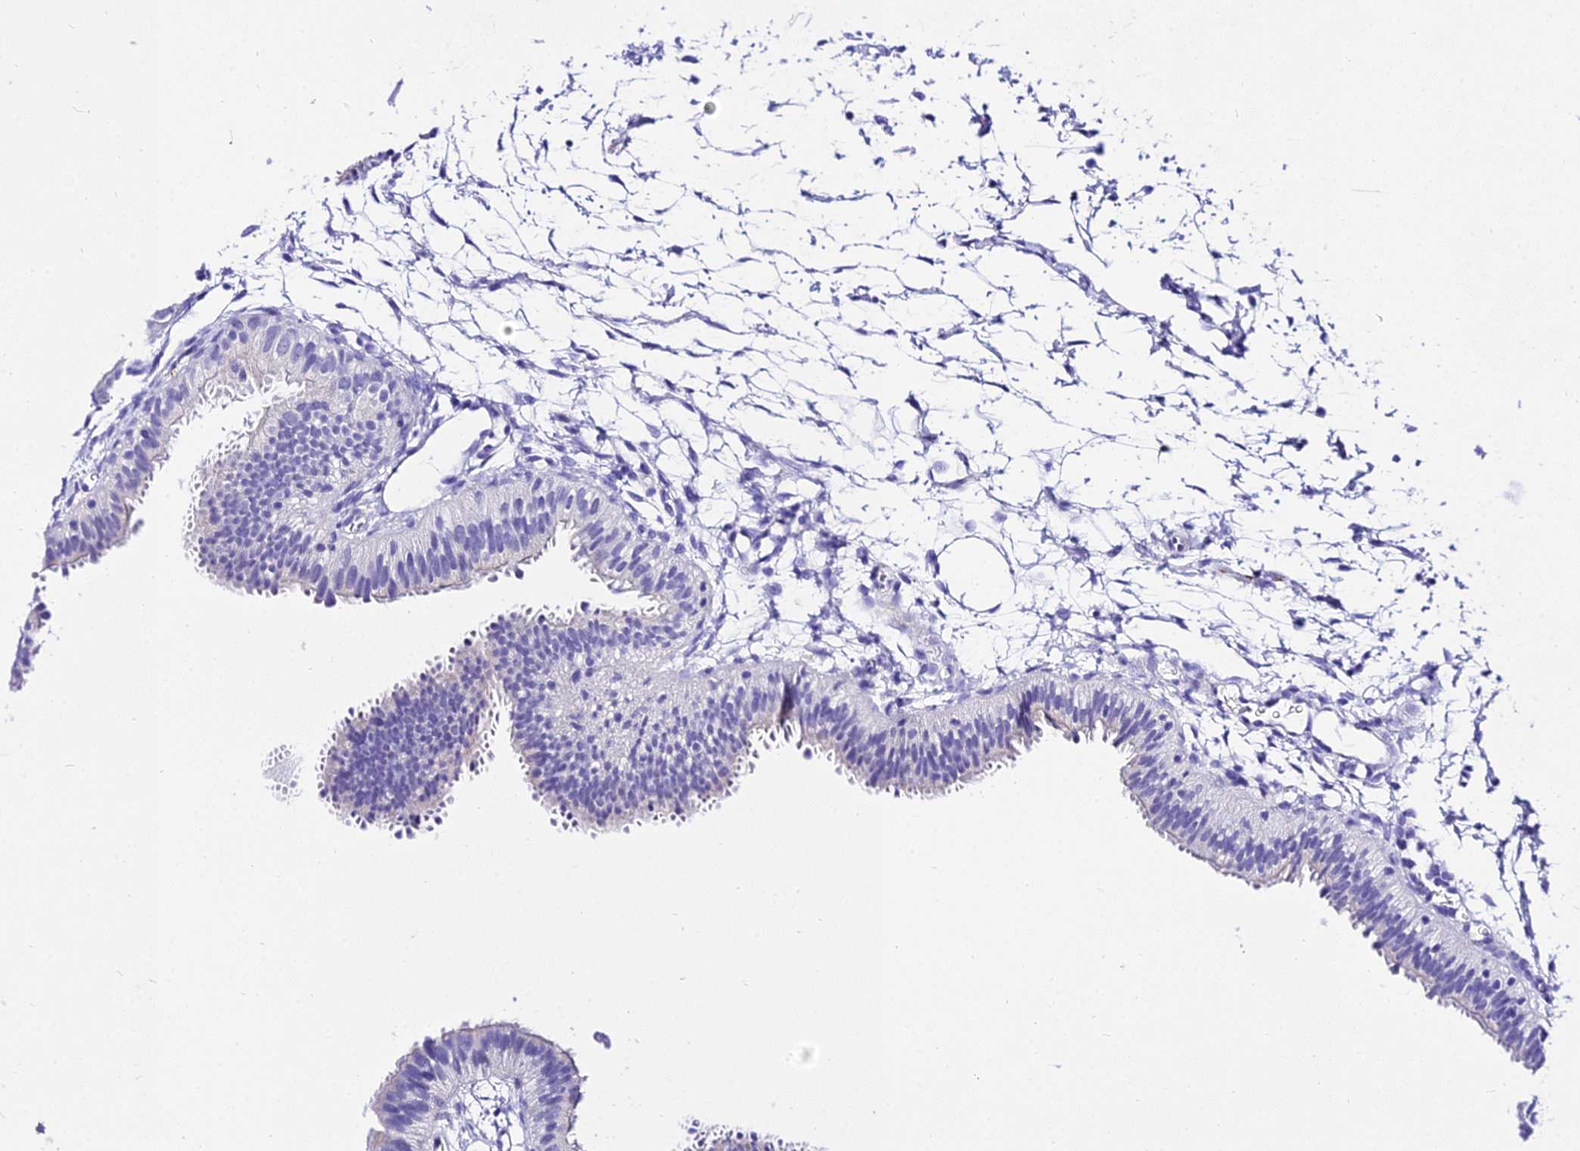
{"staining": {"intensity": "negative", "quantity": "none", "location": "none"}, "tissue": "fallopian tube", "cell_type": "Glandular cells", "image_type": "normal", "snomed": [{"axis": "morphology", "description": "Normal tissue, NOS"}, {"axis": "topography", "description": "Fallopian tube"}], "caption": "A histopathology image of human fallopian tube is negative for staining in glandular cells. The staining was performed using DAB (3,3'-diaminobenzidine) to visualize the protein expression in brown, while the nuclei were stained in blue with hematoxylin (Magnification: 20x).", "gene": "DEFB106A", "patient": {"sex": "female", "age": 35}}